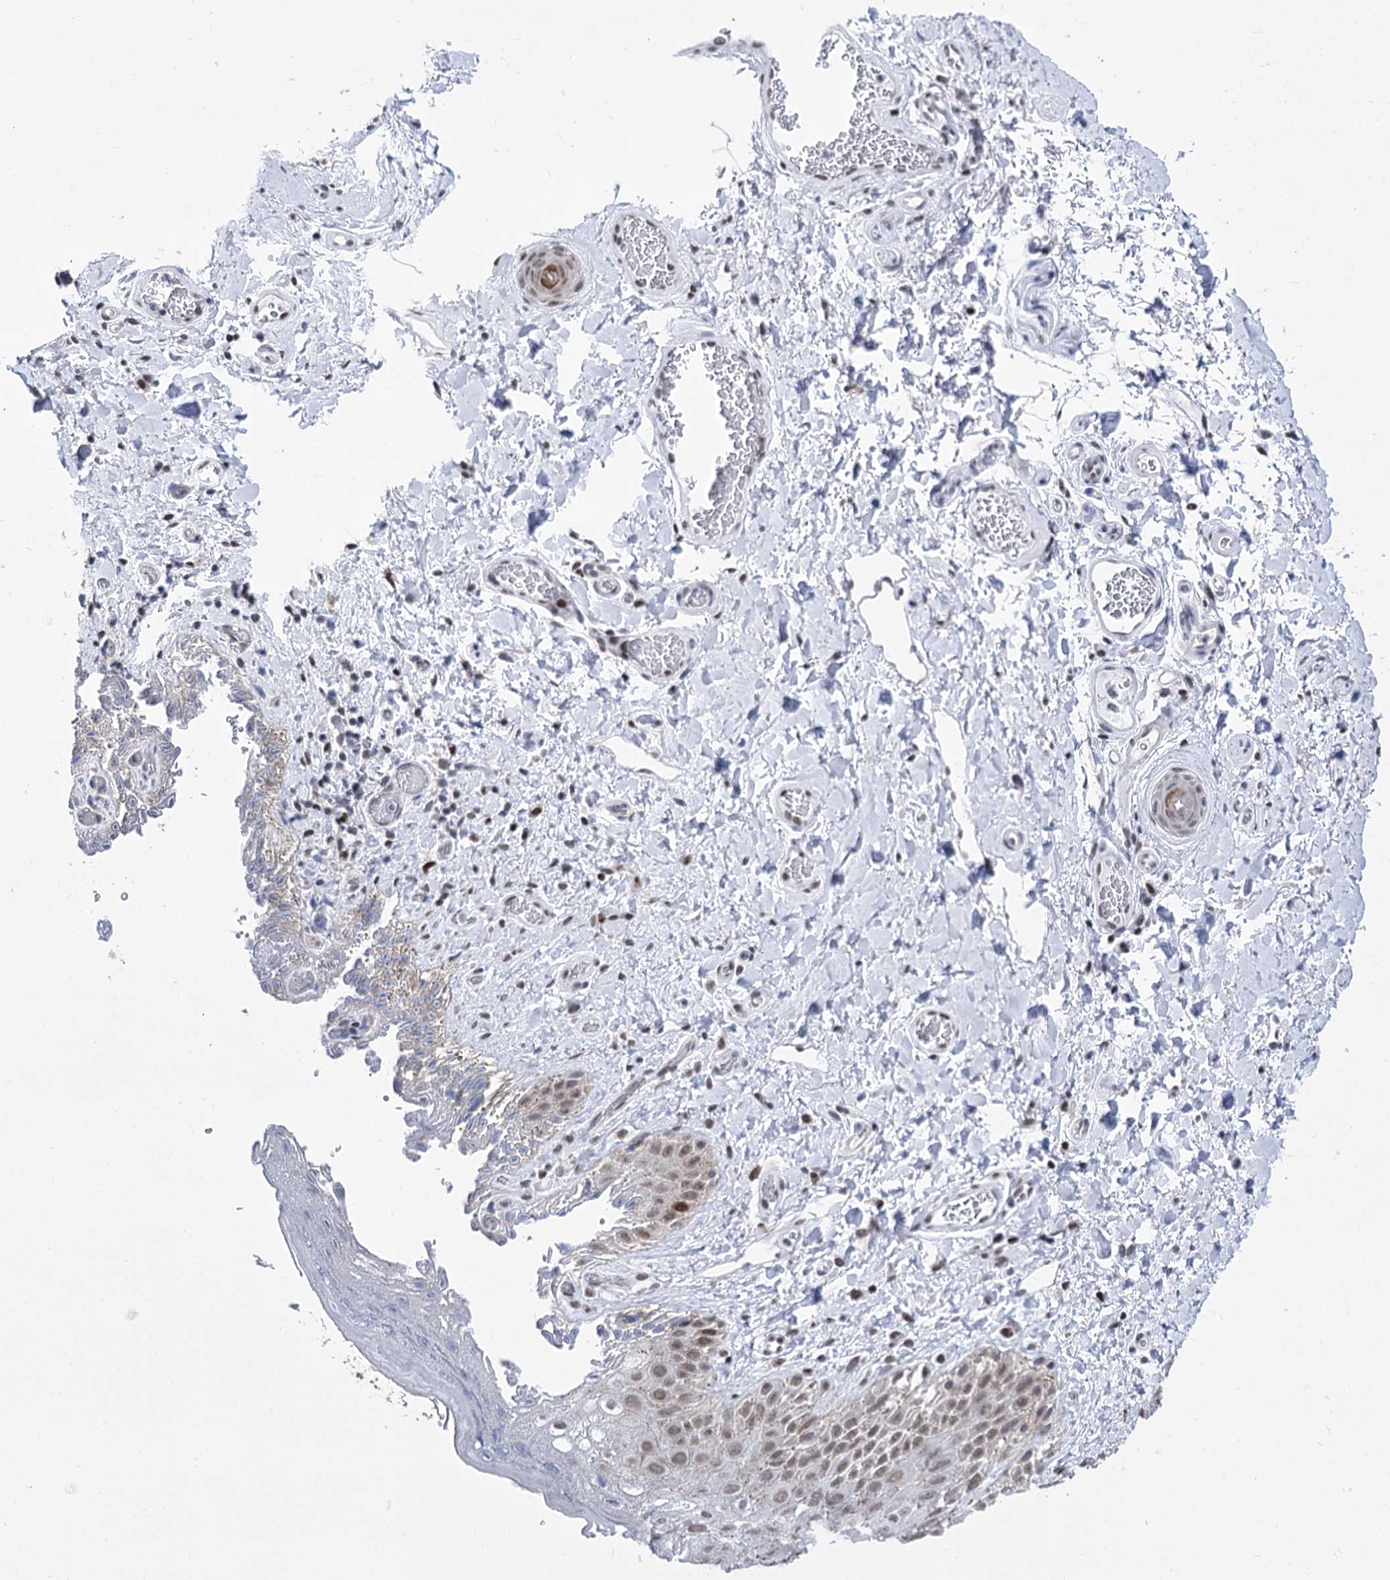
{"staining": {"intensity": "weak", "quantity": "25%-75%", "location": "nuclear"}, "tissue": "skin", "cell_type": "Epidermal cells", "image_type": "normal", "snomed": [{"axis": "morphology", "description": "Normal tissue, NOS"}, {"axis": "topography", "description": "Anal"}], "caption": "Immunohistochemistry (DAB (3,3'-diaminobenzidine)) staining of benign skin reveals weak nuclear protein positivity in about 25%-75% of epidermal cells. (IHC, brightfield microscopy, high magnification).", "gene": "POU4F3", "patient": {"sex": "male", "age": 44}}